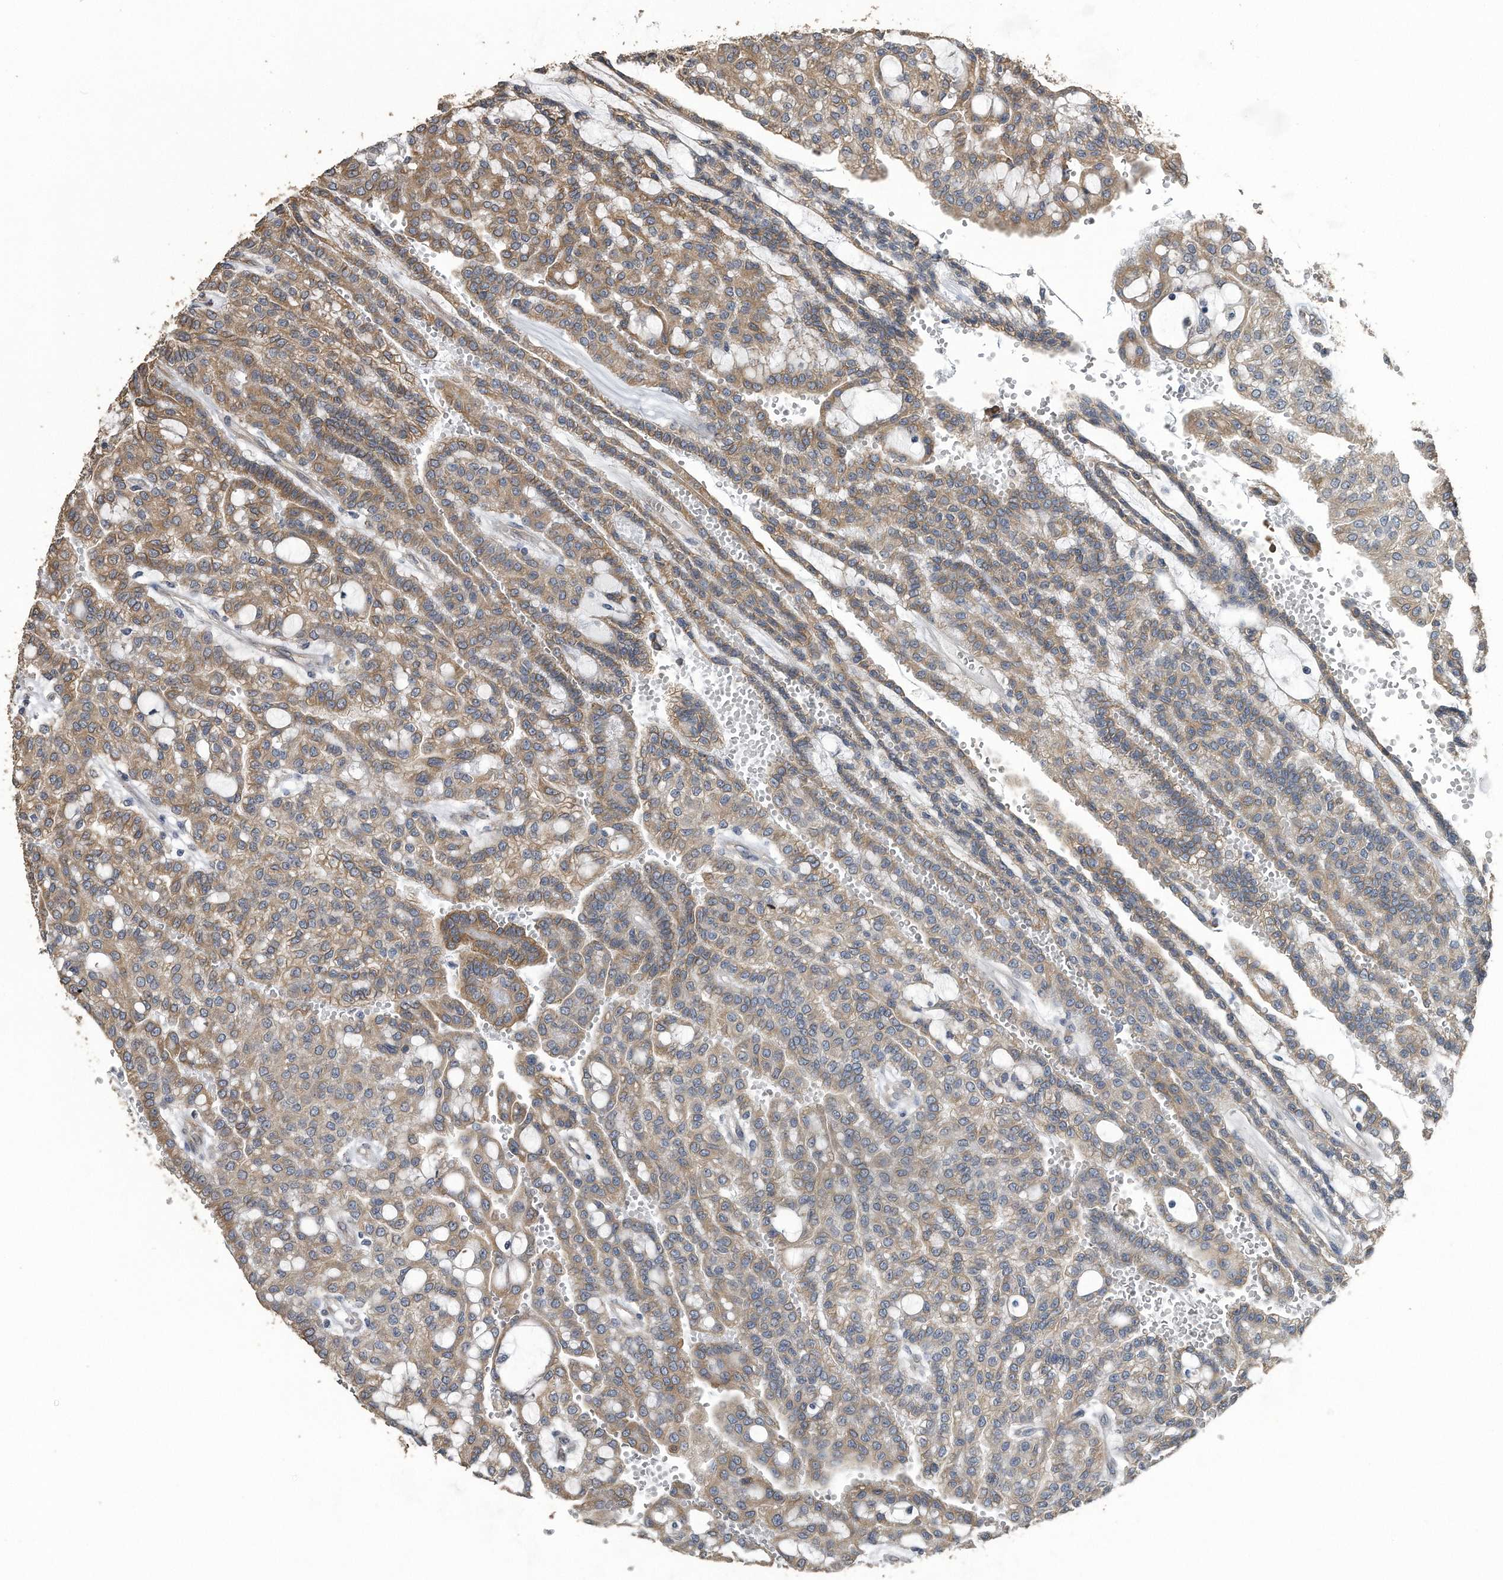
{"staining": {"intensity": "moderate", "quantity": ">75%", "location": "cytoplasmic/membranous"}, "tissue": "renal cancer", "cell_type": "Tumor cells", "image_type": "cancer", "snomed": [{"axis": "morphology", "description": "Adenocarcinoma, NOS"}, {"axis": "topography", "description": "Kidney"}], "caption": "IHC histopathology image of neoplastic tissue: adenocarcinoma (renal) stained using IHC exhibits medium levels of moderate protein expression localized specifically in the cytoplasmic/membranous of tumor cells, appearing as a cytoplasmic/membranous brown color.", "gene": "PCLO", "patient": {"sex": "male", "age": 63}}